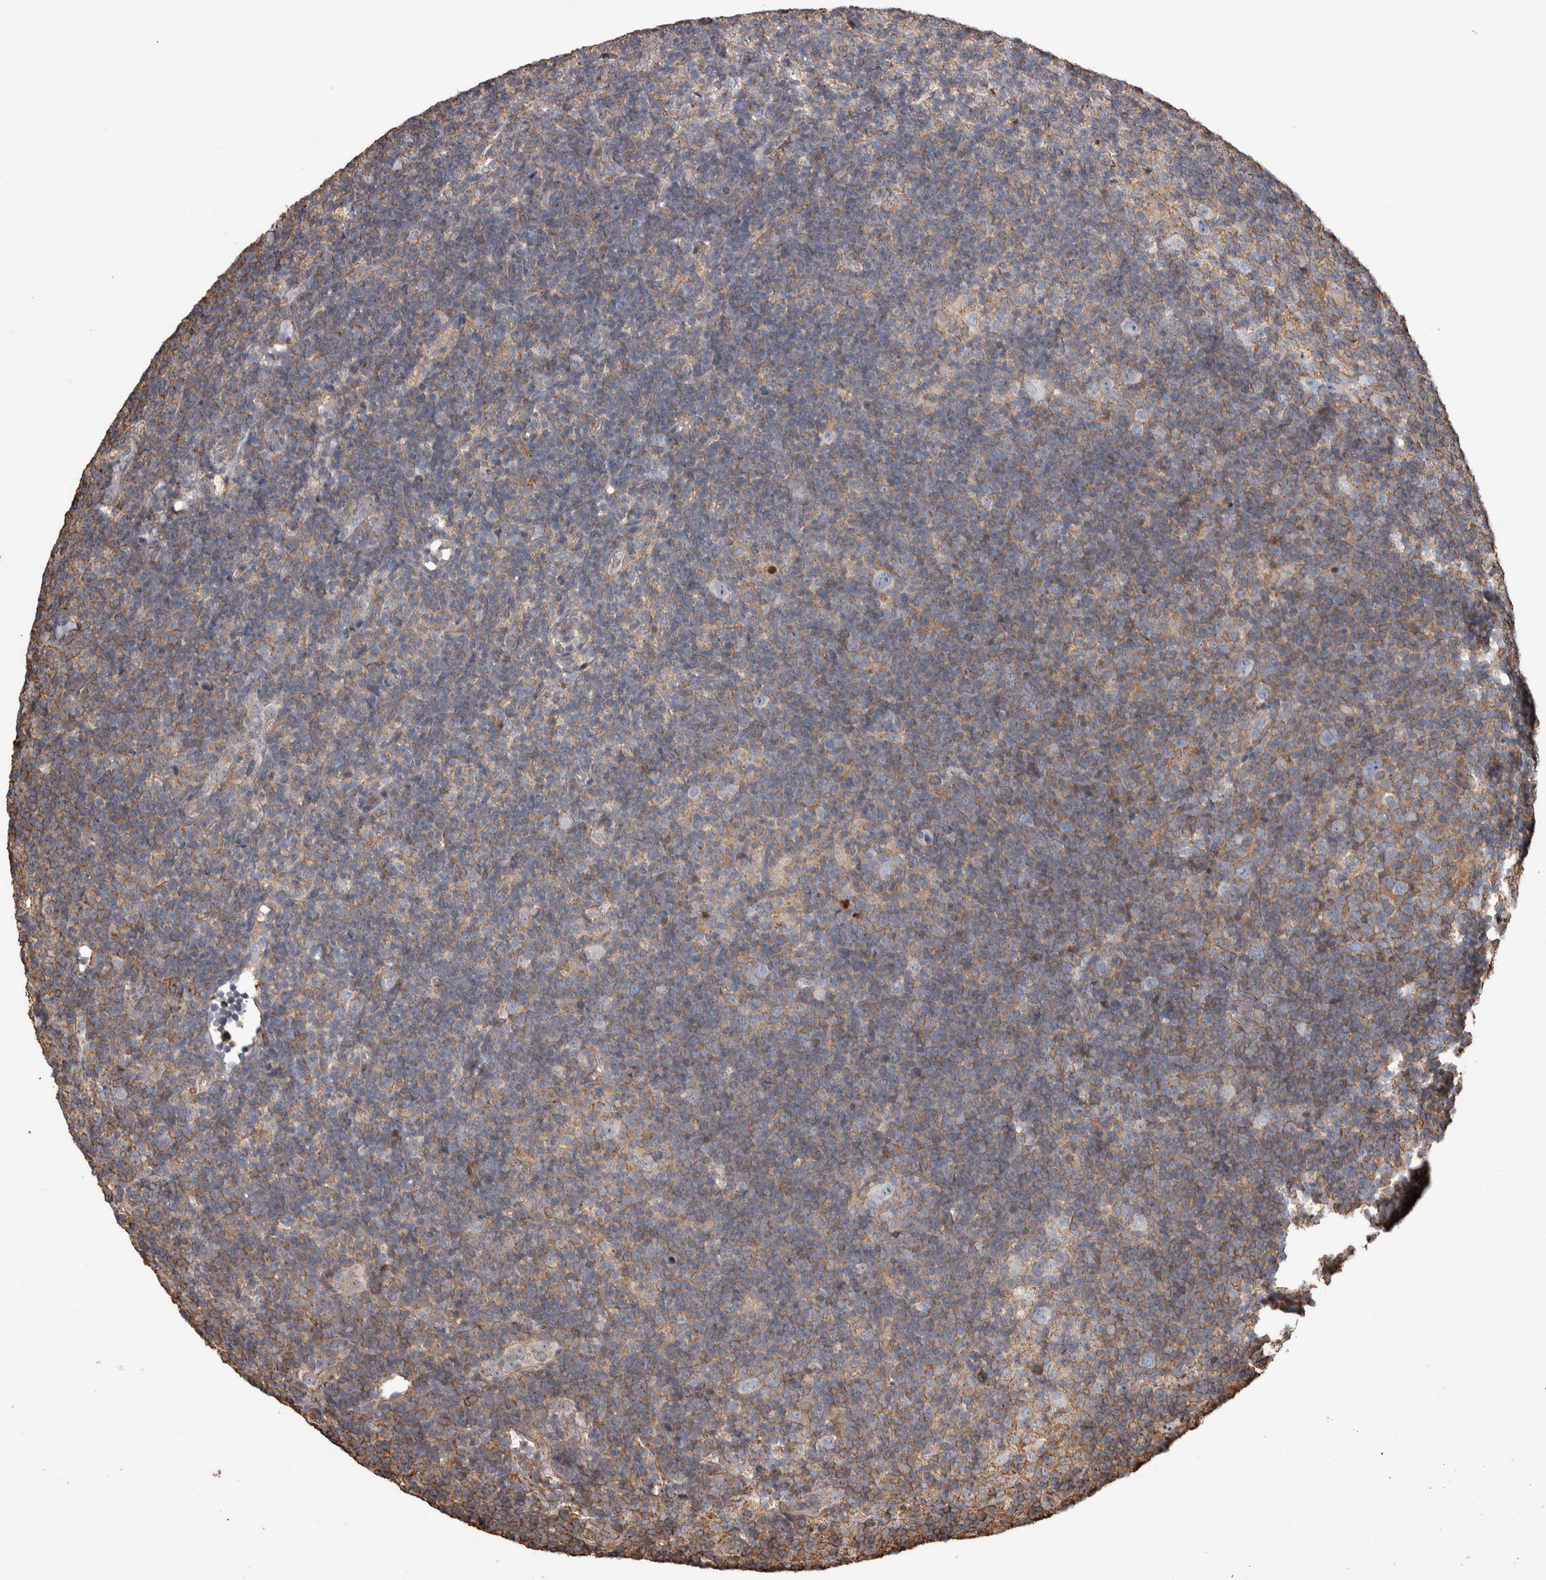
{"staining": {"intensity": "negative", "quantity": "none", "location": "none"}, "tissue": "lymphoma", "cell_type": "Tumor cells", "image_type": "cancer", "snomed": [{"axis": "morphology", "description": "Hodgkin's disease, NOS"}, {"axis": "topography", "description": "Lymph node"}], "caption": "There is no significant positivity in tumor cells of Hodgkin's disease.", "gene": "ENPP2", "patient": {"sex": "female", "age": 57}}